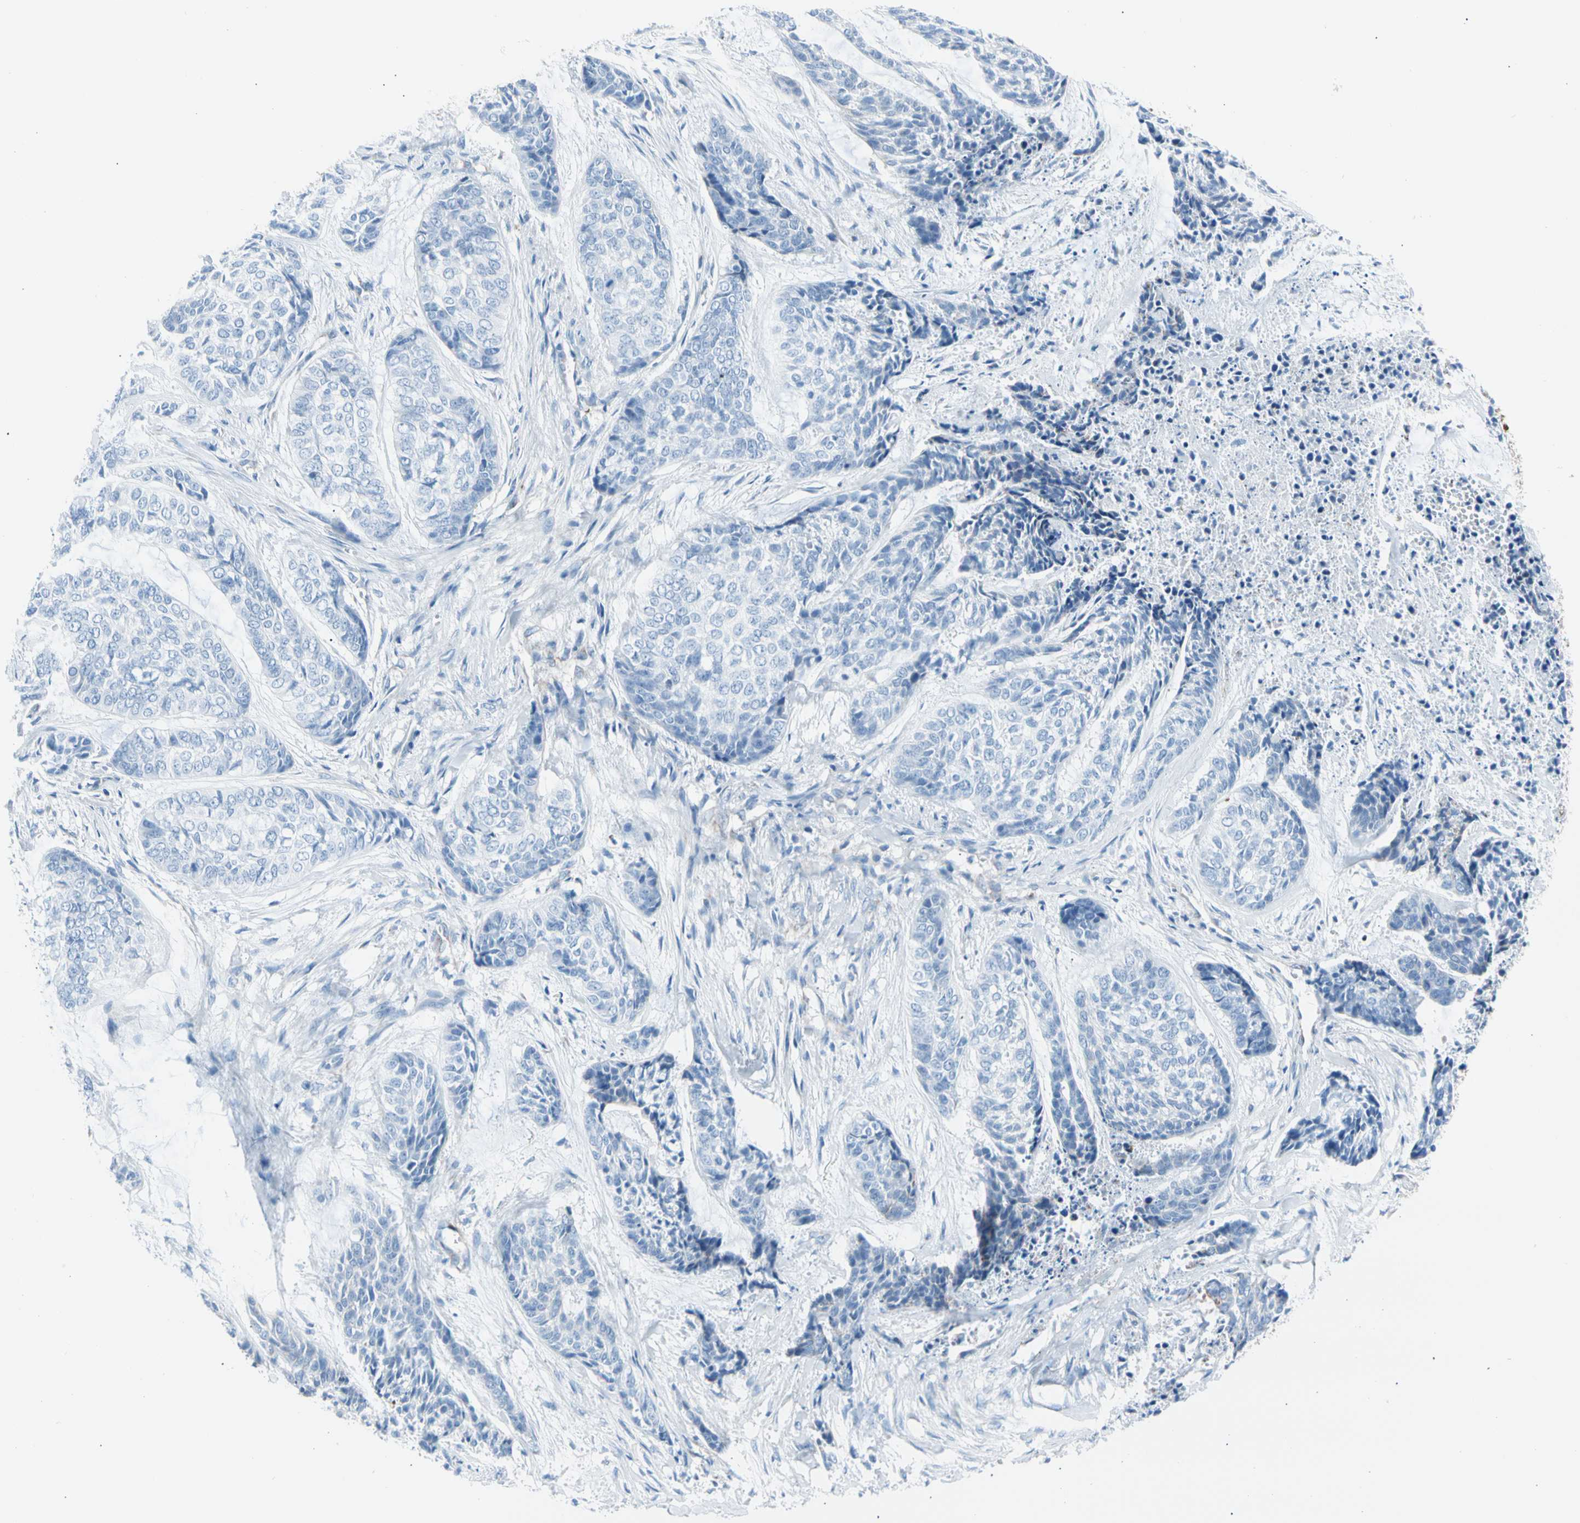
{"staining": {"intensity": "negative", "quantity": "none", "location": "none"}, "tissue": "skin cancer", "cell_type": "Tumor cells", "image_type": "cancer", "snomed": [{"axis": "morphology", "description": "Basal cell carcinoma"}, {"axis": "topography", "description": "Skin"}], "caption": "An immunohistochemistry histopathology image of skin cancer is shown. There is no staining in tumor cells of skin cancer.", "gene": "HK1", "patient": {"sex": "female", "age": 64}}